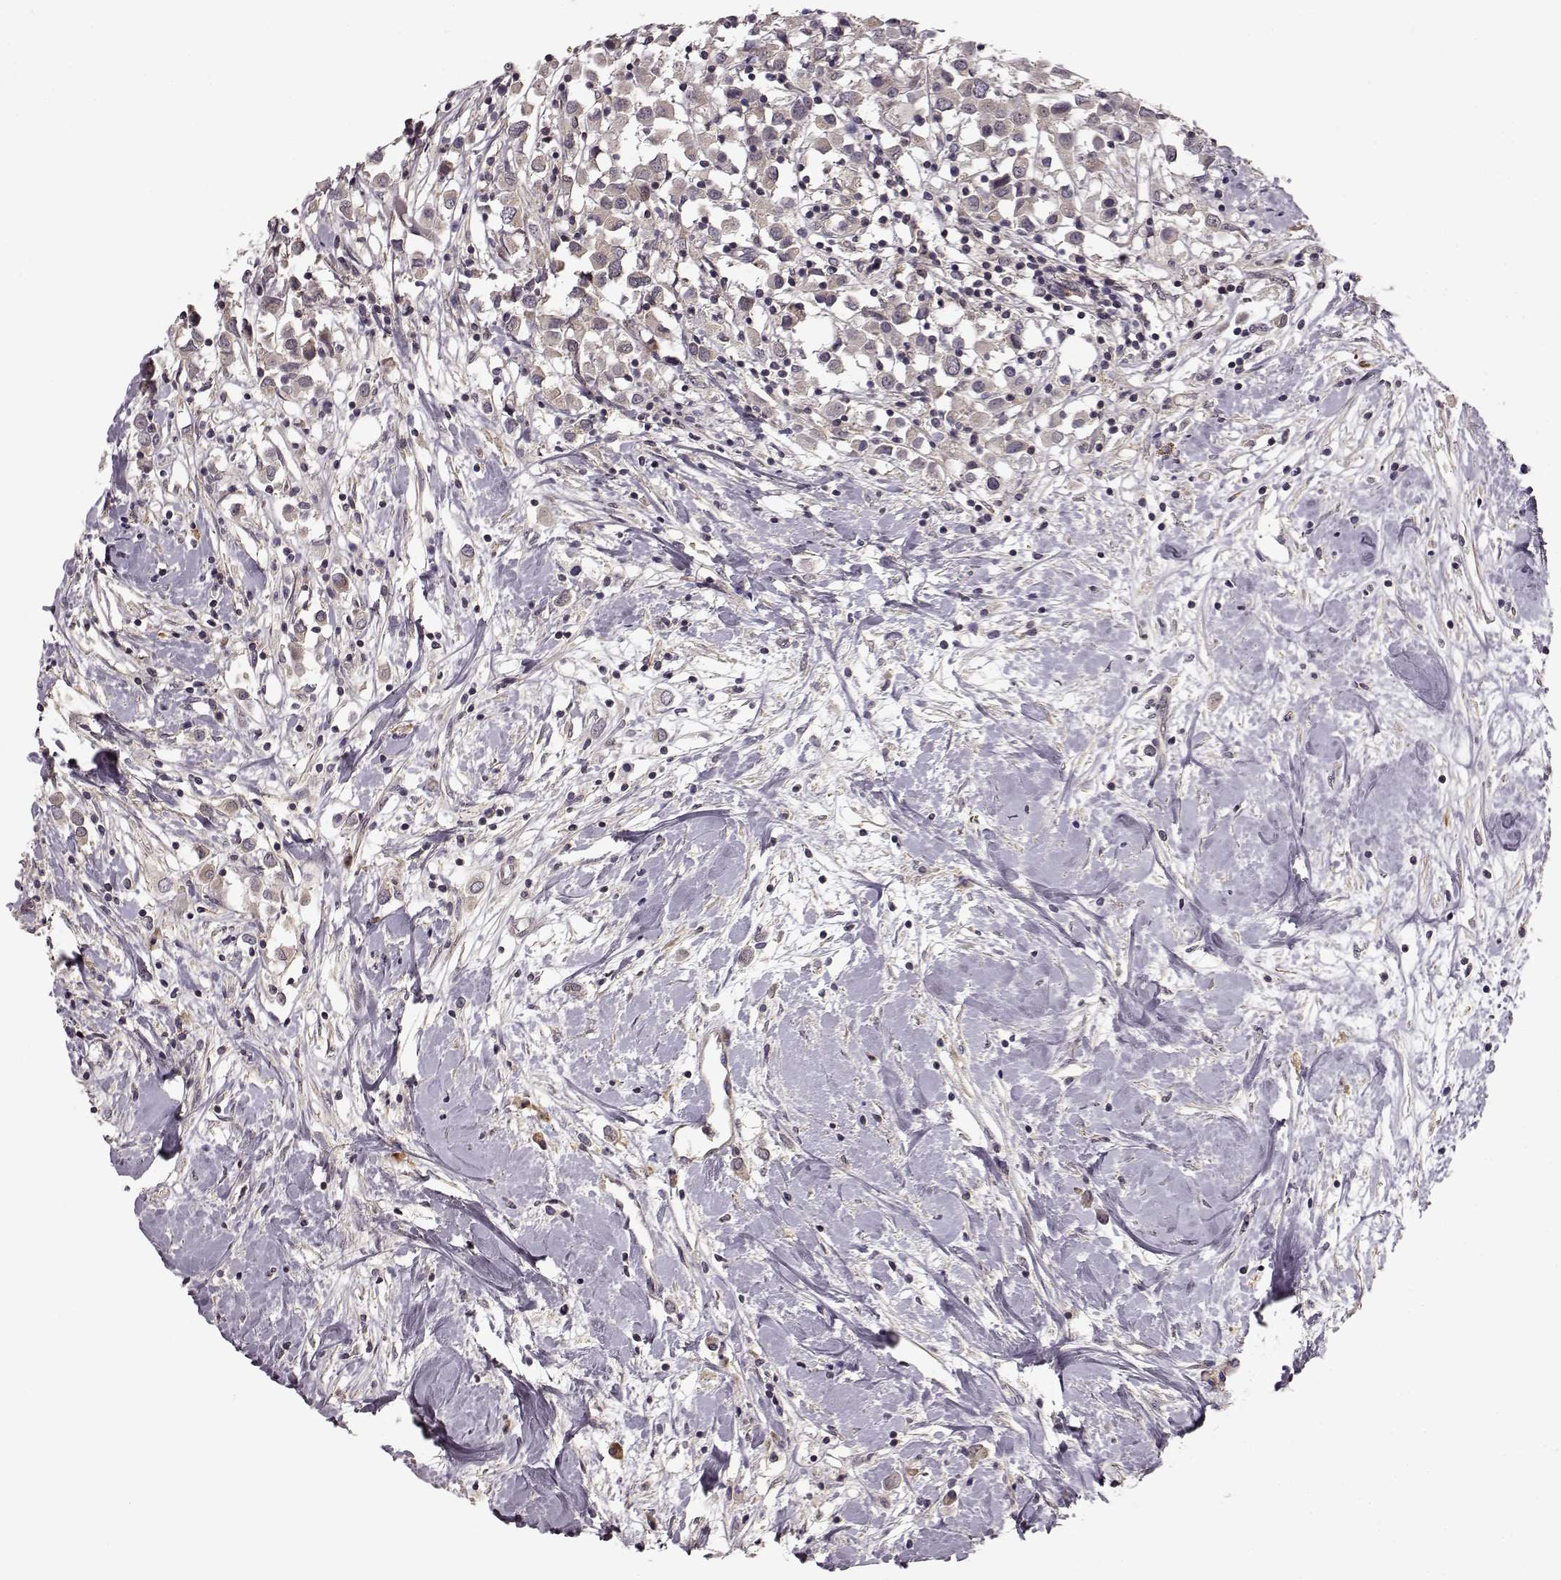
{"staining": {"intensity": "negative", "quantity": "none", "location": "none"}, "tissue": "breast cancer", "cell_type": "Tumor cells", "image_type": "cancer", "snomed": [{"axis": "morphology", "description": "Duct carcinoma"}, {"axis": "topography", "description": "Breast"}], "caption": "A photomicrograph of breast infiltrating ductal carcinoma stained for a protein demonstrates no brown staining in tumor cells.", "gene": "SLAIN2", "patient": {"sex": "female", "age": 61}}